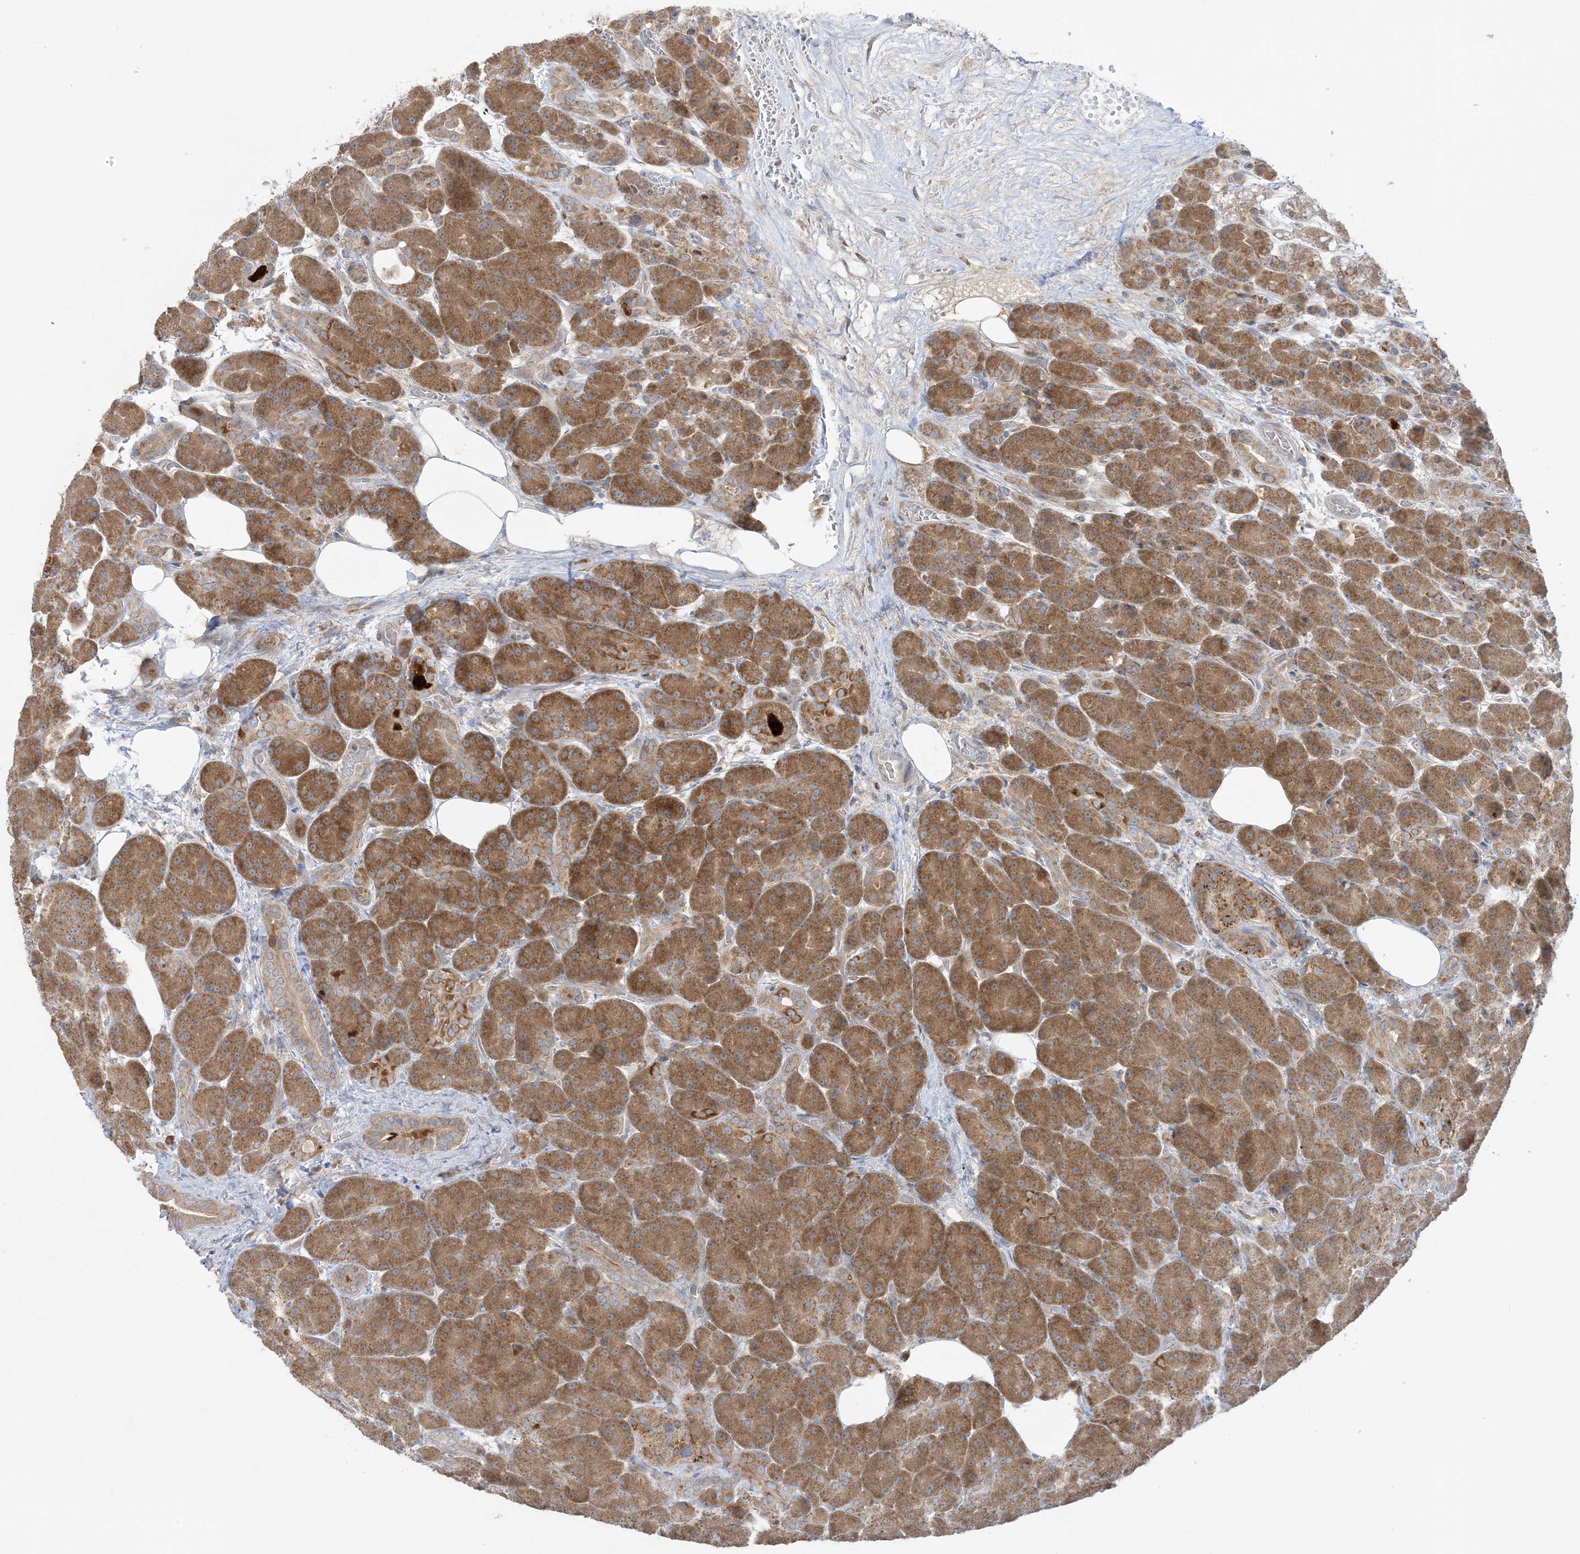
{"staining": {"intensity": "strong", "quantity": ">75%", "location": "cytoplasmic/membranous"}, "tissue": "pancreas", "cell_type": "Exocrine glandular cells", "image_type": "normal", "snomed": [{"axis": "morphology", "description": "Normal tissue, NOS"}, {"axis": "topography", "description": "Pancreas"}], "caption": "Benign pancreas was stained to show a protein in brown. There is high levels of strong cytoplasmic/membranous expression in about >75% of exocrine glandular cells. Using DAB (brown) and hematoxylin (blue) stains, captured at high magnification using brightfield microscopy.", "gene": "RPP40", "patient": {"sex": "male", "age": 63}}